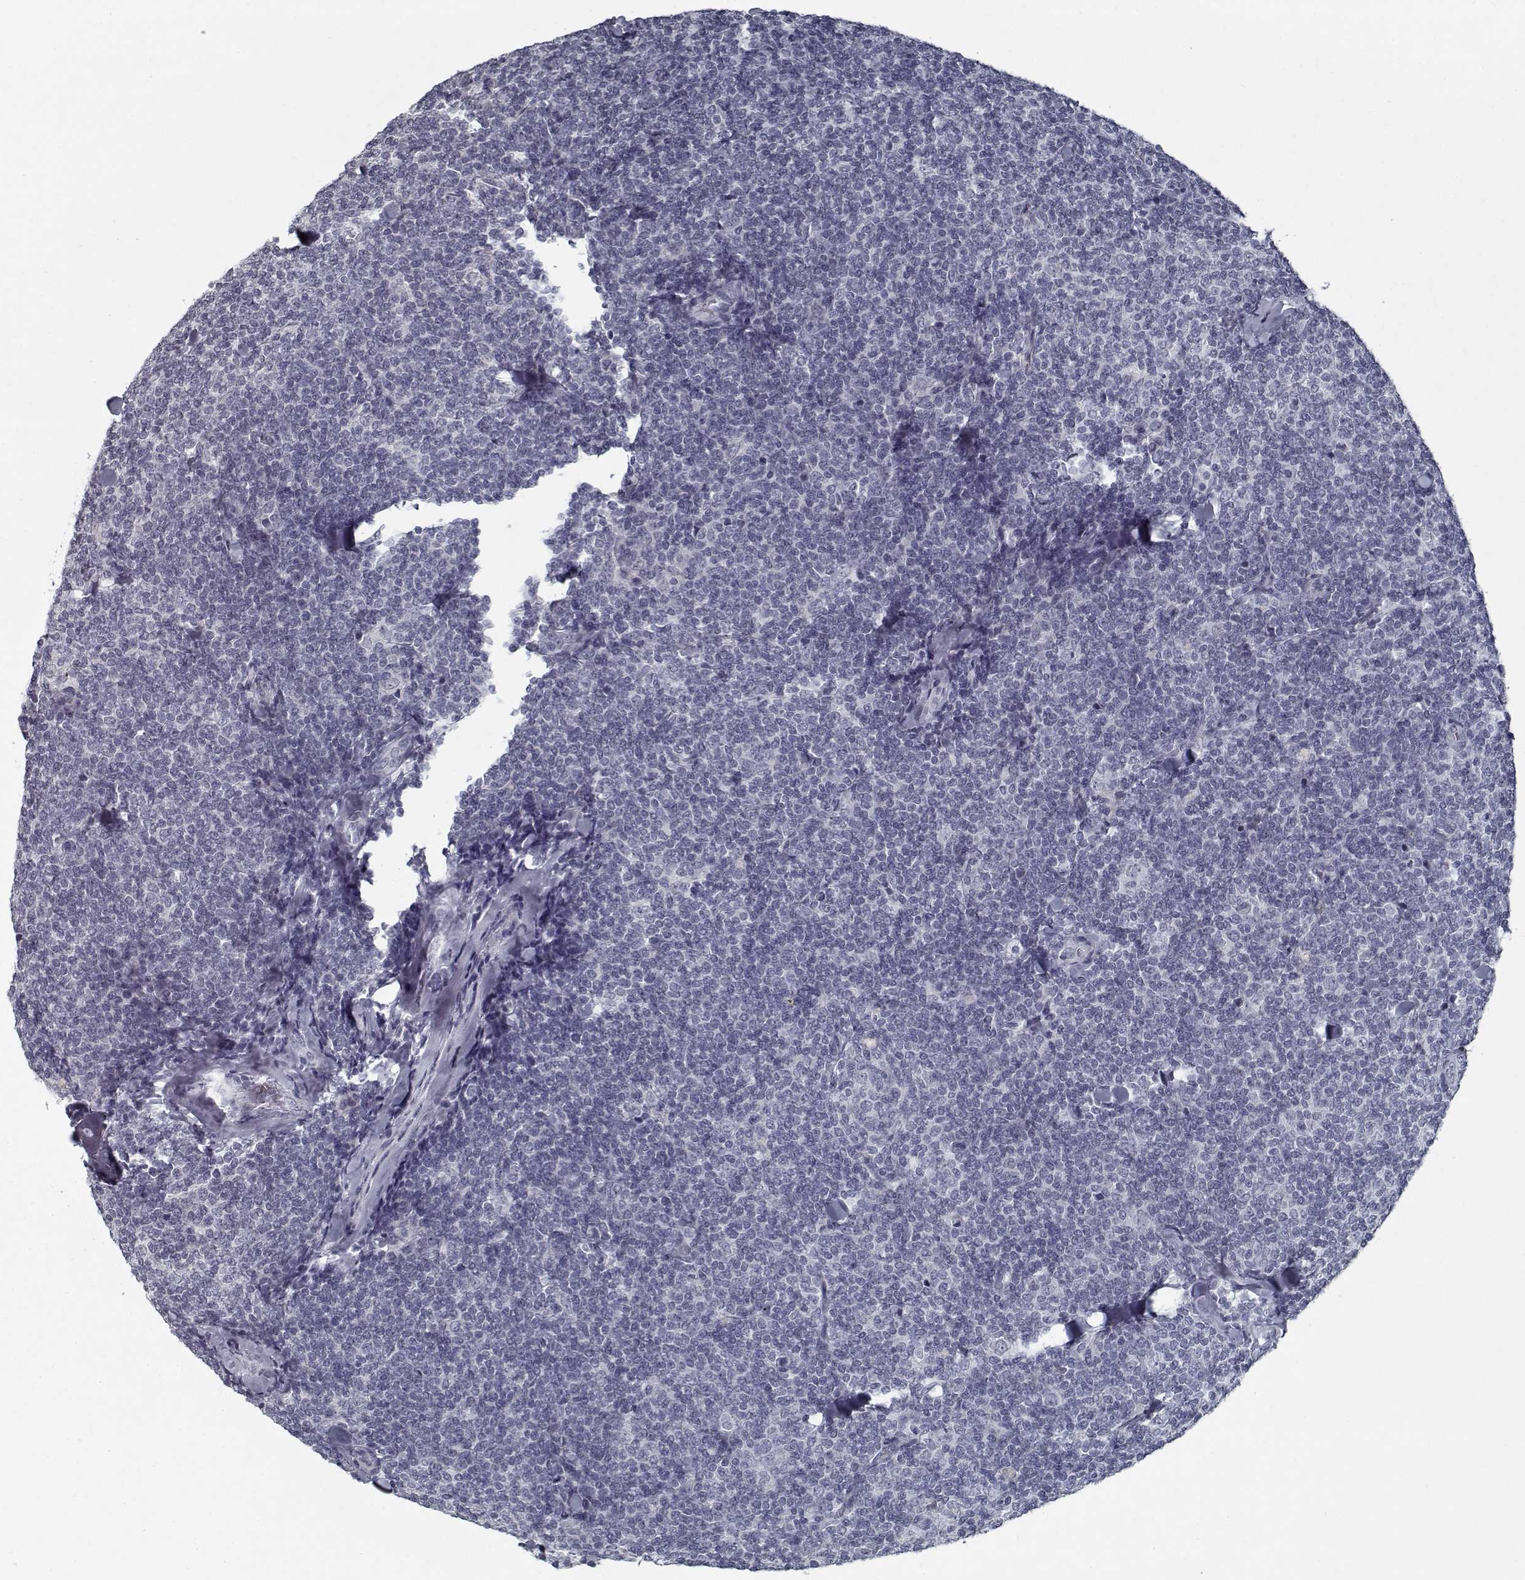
{"staining": {"intensity": "negative", "quantity": "none", "location": "none"}, "tissue": "lymphoma", "cell_type": "Tumor cells", "image_type": "cancer", "snomed": [{"axis": "morphology", "description": "Malignant lymphoma, non-Hodgkin's type, Low grade"}, {"axis": "topography", "description": "Lymph node"}], "caption": "Immunohistochemistry (IHC) micrograph of neoplastic tissue: human lymphoma stained with DAB demonstrates no significant protein expression in tumor cells.", "gene": "GAD2", "patient": {"sex": "female", "age": 56}}